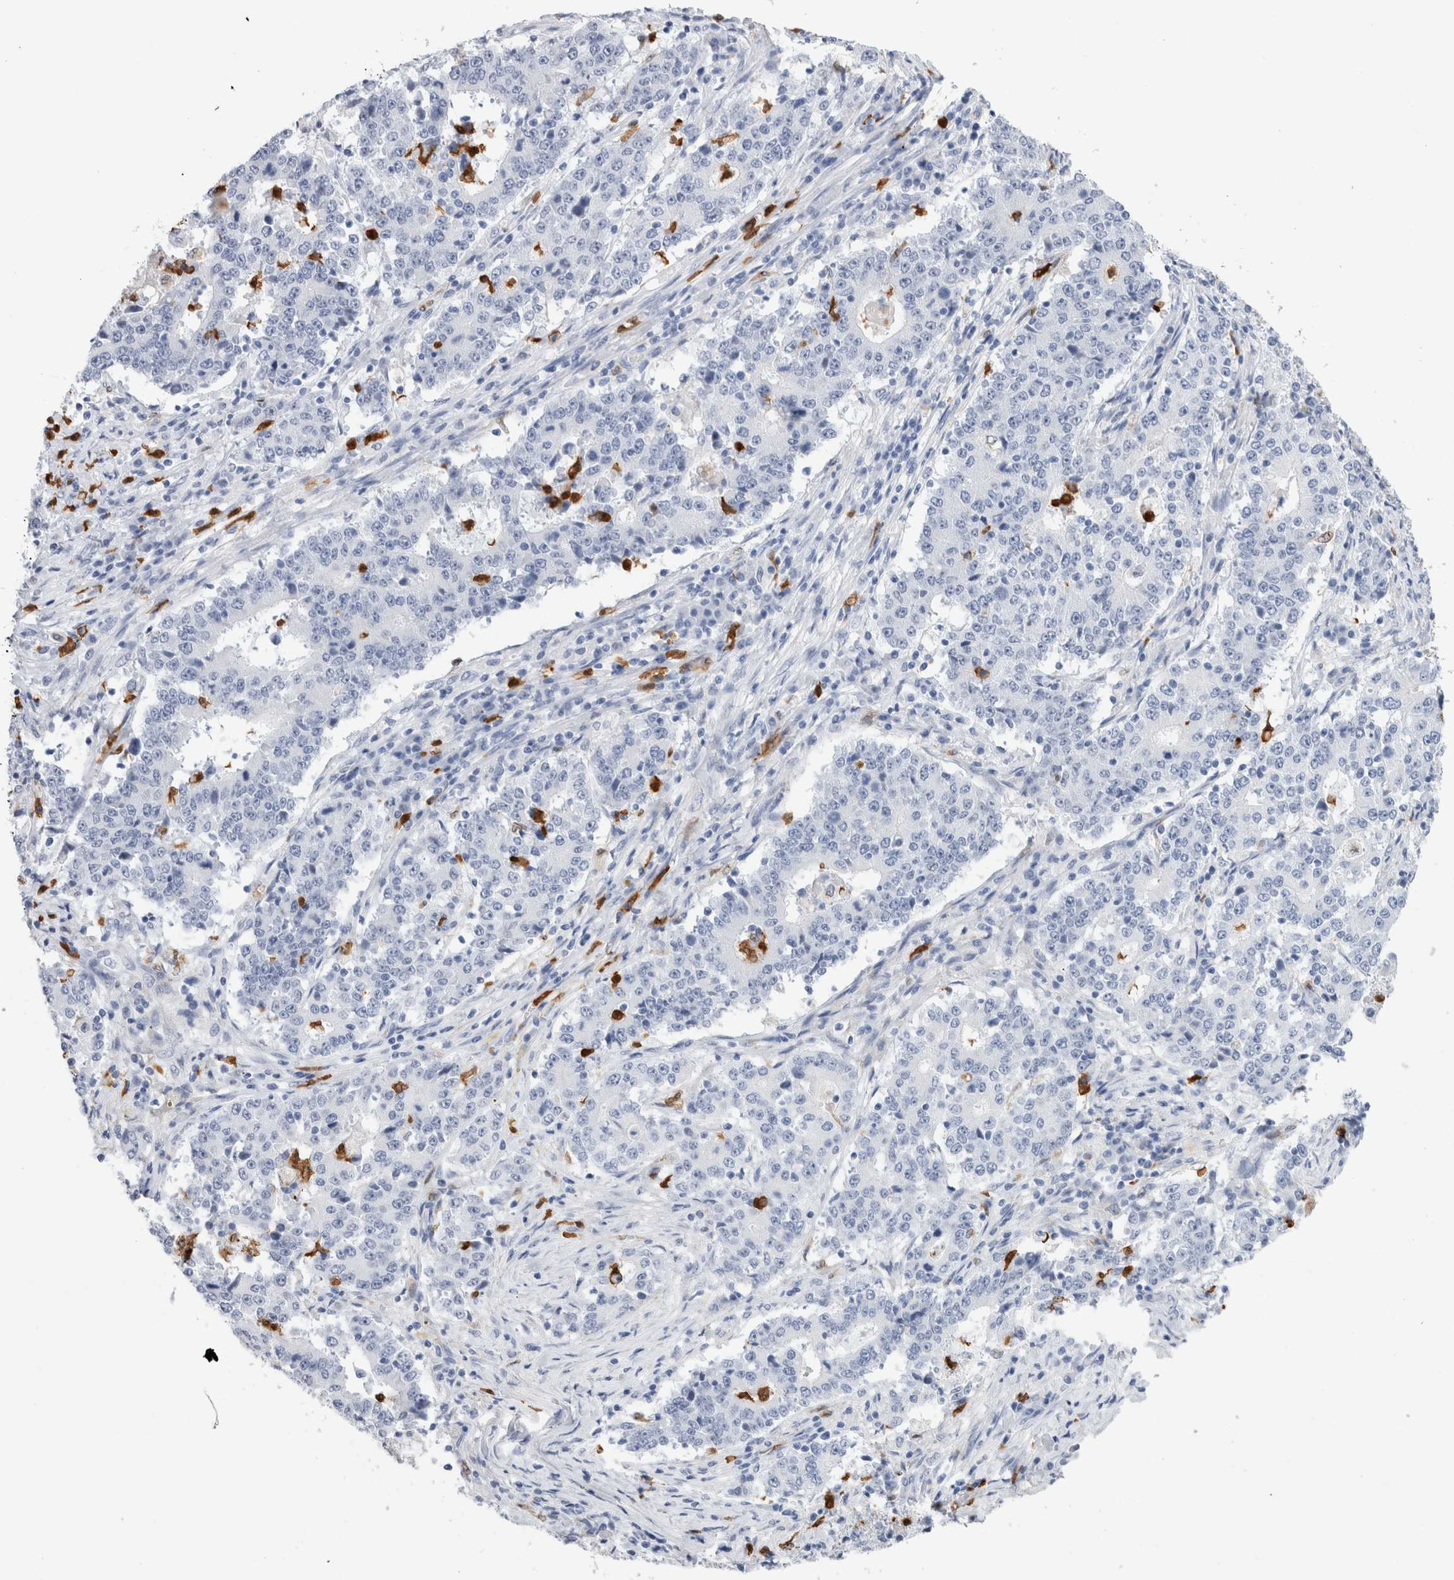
{"staining": {"intensity": "negative", "quantity": "none", "location": "none"}, "tissue": "stomach cancer", "cell_type": "Tumor cells", "image_type": "cancer", "snomed": [{"axis": "morphology", "description": "Adenocarcinoma, NOS"}, {"axis": "topography", "description": "Stomach"}], "caption": "IHC histopathology image of stomach cancer (adenocarcinoma) stained for a protein (brown), which exhibits no positivity in tumor cells.", "gene": "SLC10A5", "patient": {"sex": "male", "age": 59}}